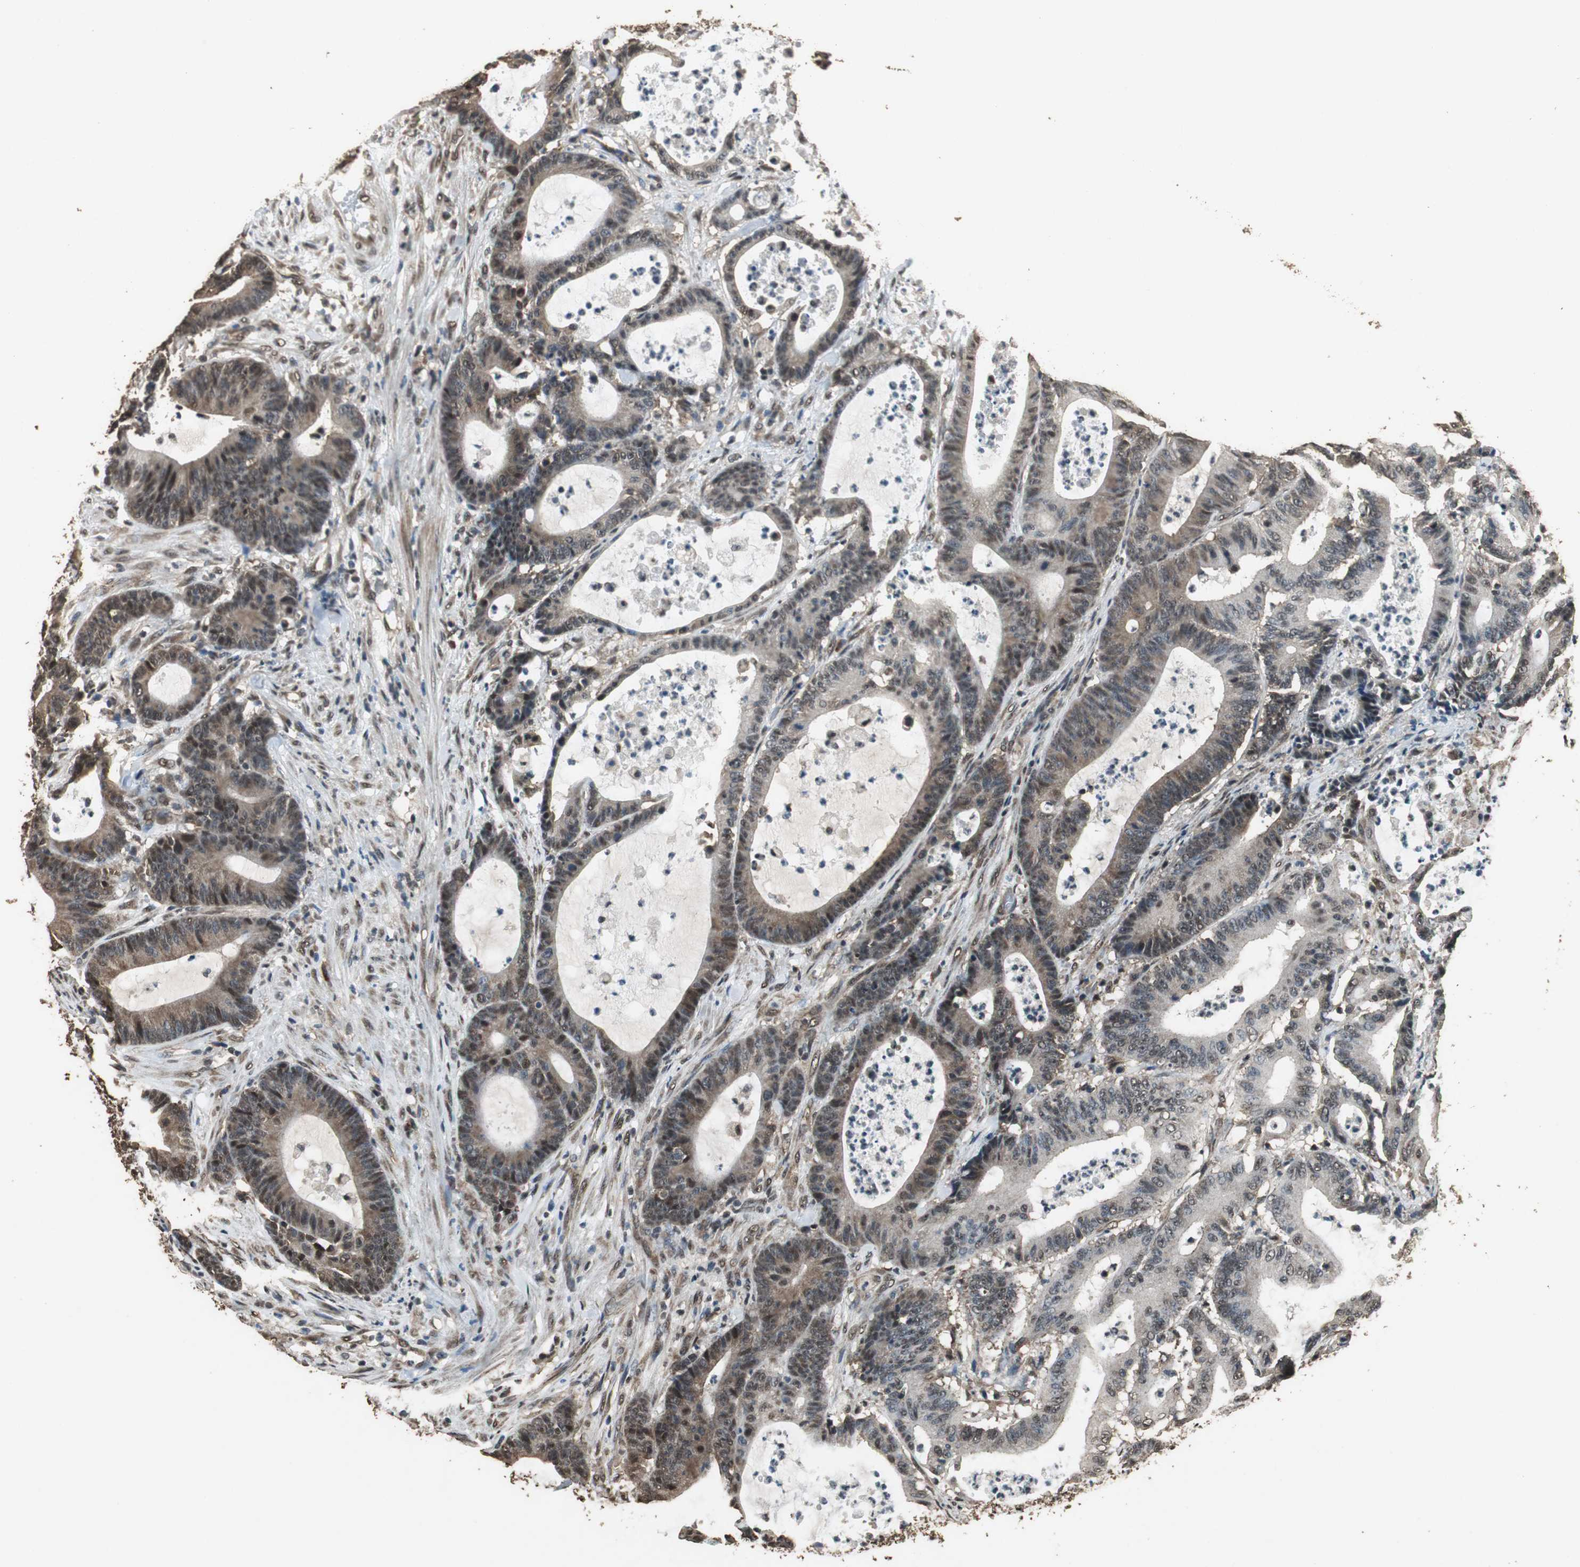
{"staining": {"intensity": "moderate", "quantity": "25%-75%", "location": "cytoplasmic/membranous,nuclear"}, "tissue": "colorectal cancer", "cell_type": "Tumor cells", "image_type": "cancer", "snomed": [{"axis": "morphology", "description": "Adenocarcinoma, NOS"}, {"axis": "topography", "description": "Colon"}], "caption": "Immunohistochemistry micrograph of human colorectal adenocarcinoma stained for a protein (brown), which demonstrates medium levels of moderate cytoplasmic/membranous and nuclear positivity in about 25%-75% of tumor cells.", "gene": "PPP1R13B", "patient": {"sex": "female", "age": 84}}